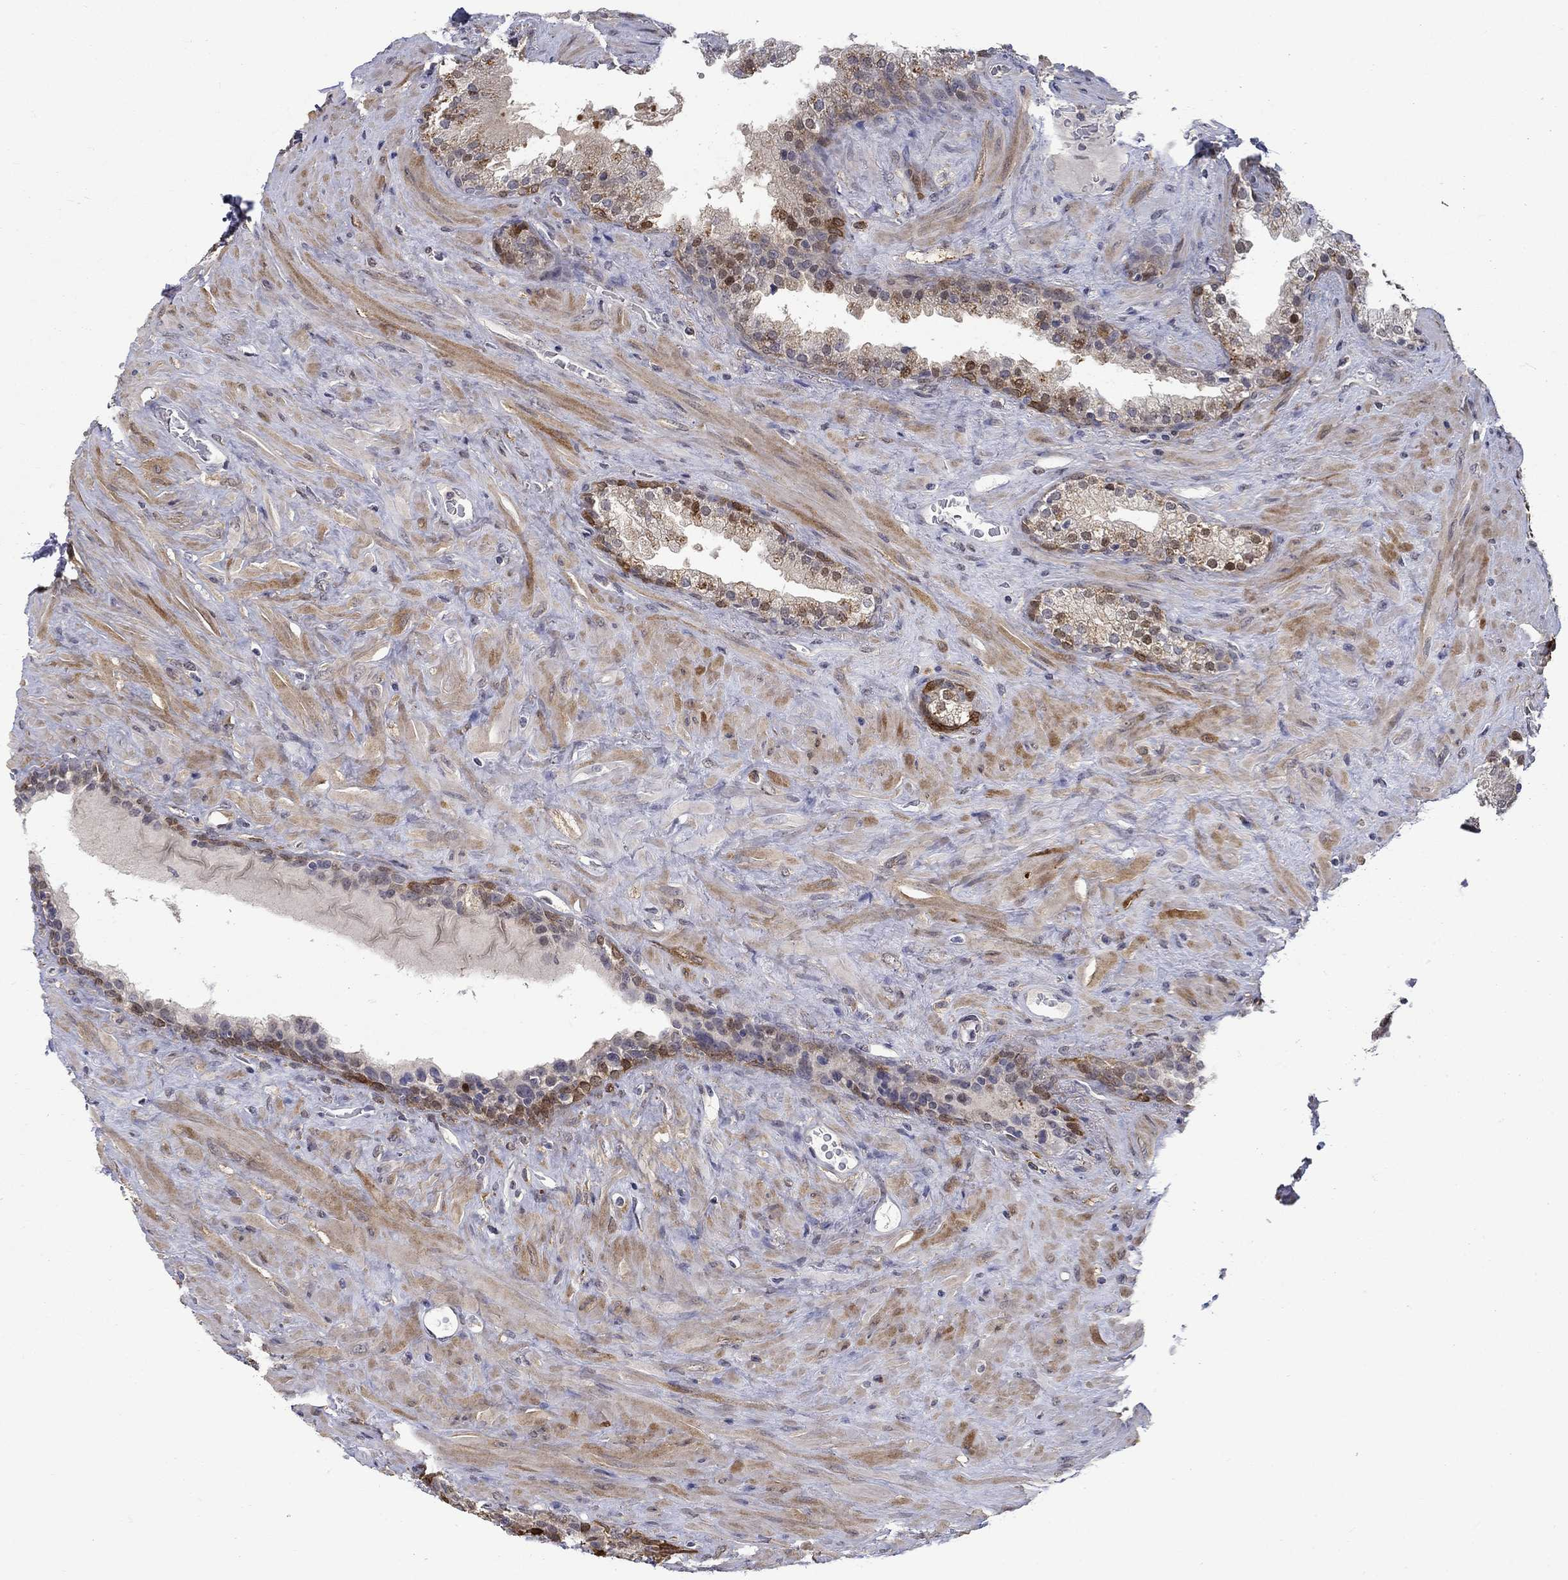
{"staining": {"intensity": "strong", "quantity": "<25%", "location": "nuclear"}, "tissue": "prostate", "cell_type": "Glandular cells", "image_type": "normal", "snomed": [{"axis": "morphology", "description": "Normal tissue, NOS"}, {"axis": "topography", "description": "Prostate"}], "caption": "An immunohistochemistry (IHC) histopathology image of unremarkable tissue is shown. Protein staining in brown shows strong nuclear positivity in prostate within glandular cells. (IHC, brightfield microscopy, high magnification).", "gene": "PCBP2", "patient": {"sex": "male", "age": 63}}